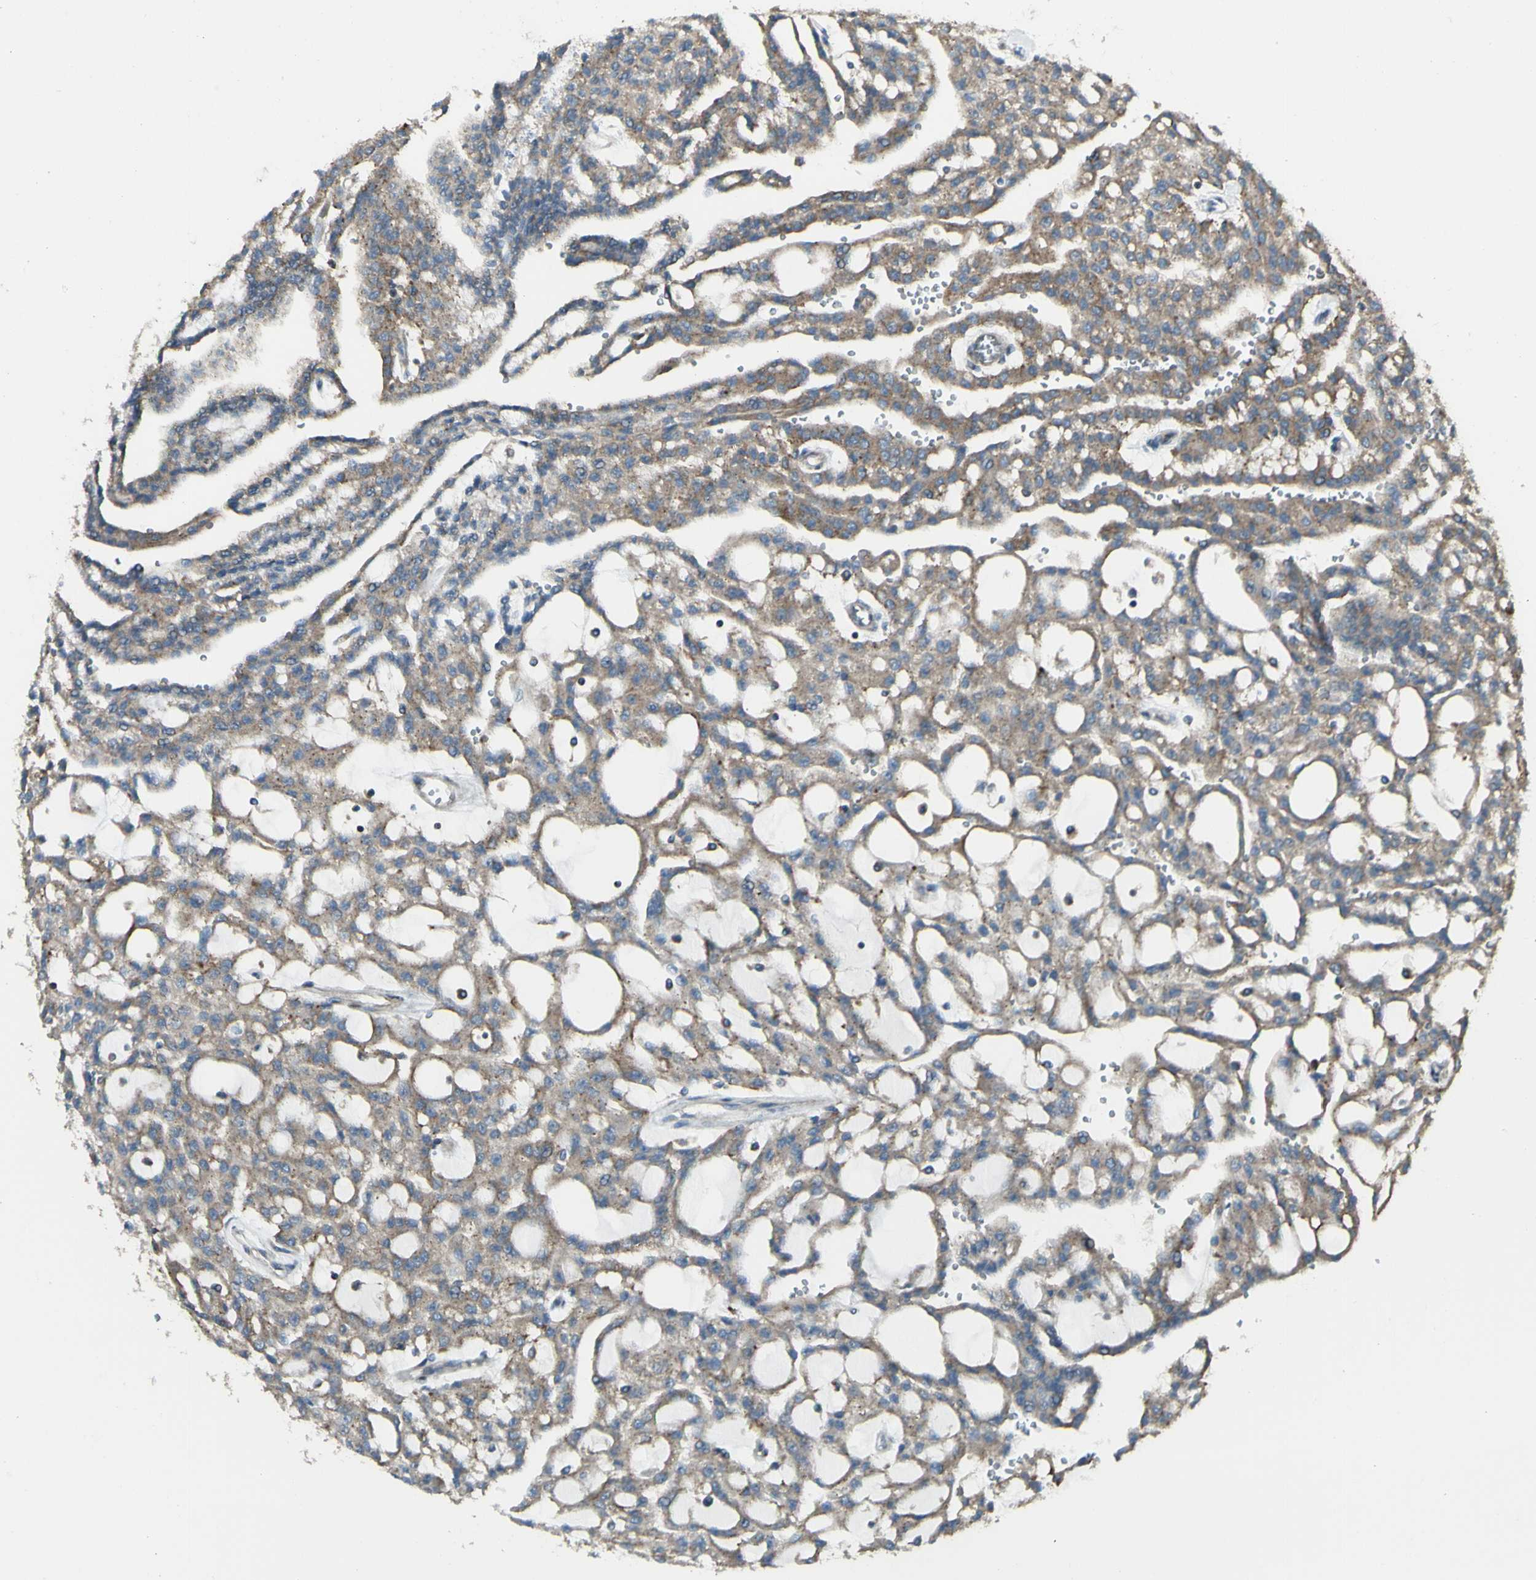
{"staining": {"intensity": "weak", "quantity": ">75%", "location": "cytoplasmic/membranous"}, "tissue": "renal cancer", "cell_type": "Tumor cells", "image_type": "cancer", "snomed": [{"axis": "morphology", "description": "Adenocarcinoma, NOS"}, {"axis": "topography", "description": "Kidney"}], "caption": "A brown stain labels weak cytoplasmic/membranous expression of a protein in human renal adenocarcinoma tumor cells. The protein of interest is shown in brown color, while the nuclei are stained blue.", "gene": "NAPA", "patient": {"sex": "male", "age": 63}}